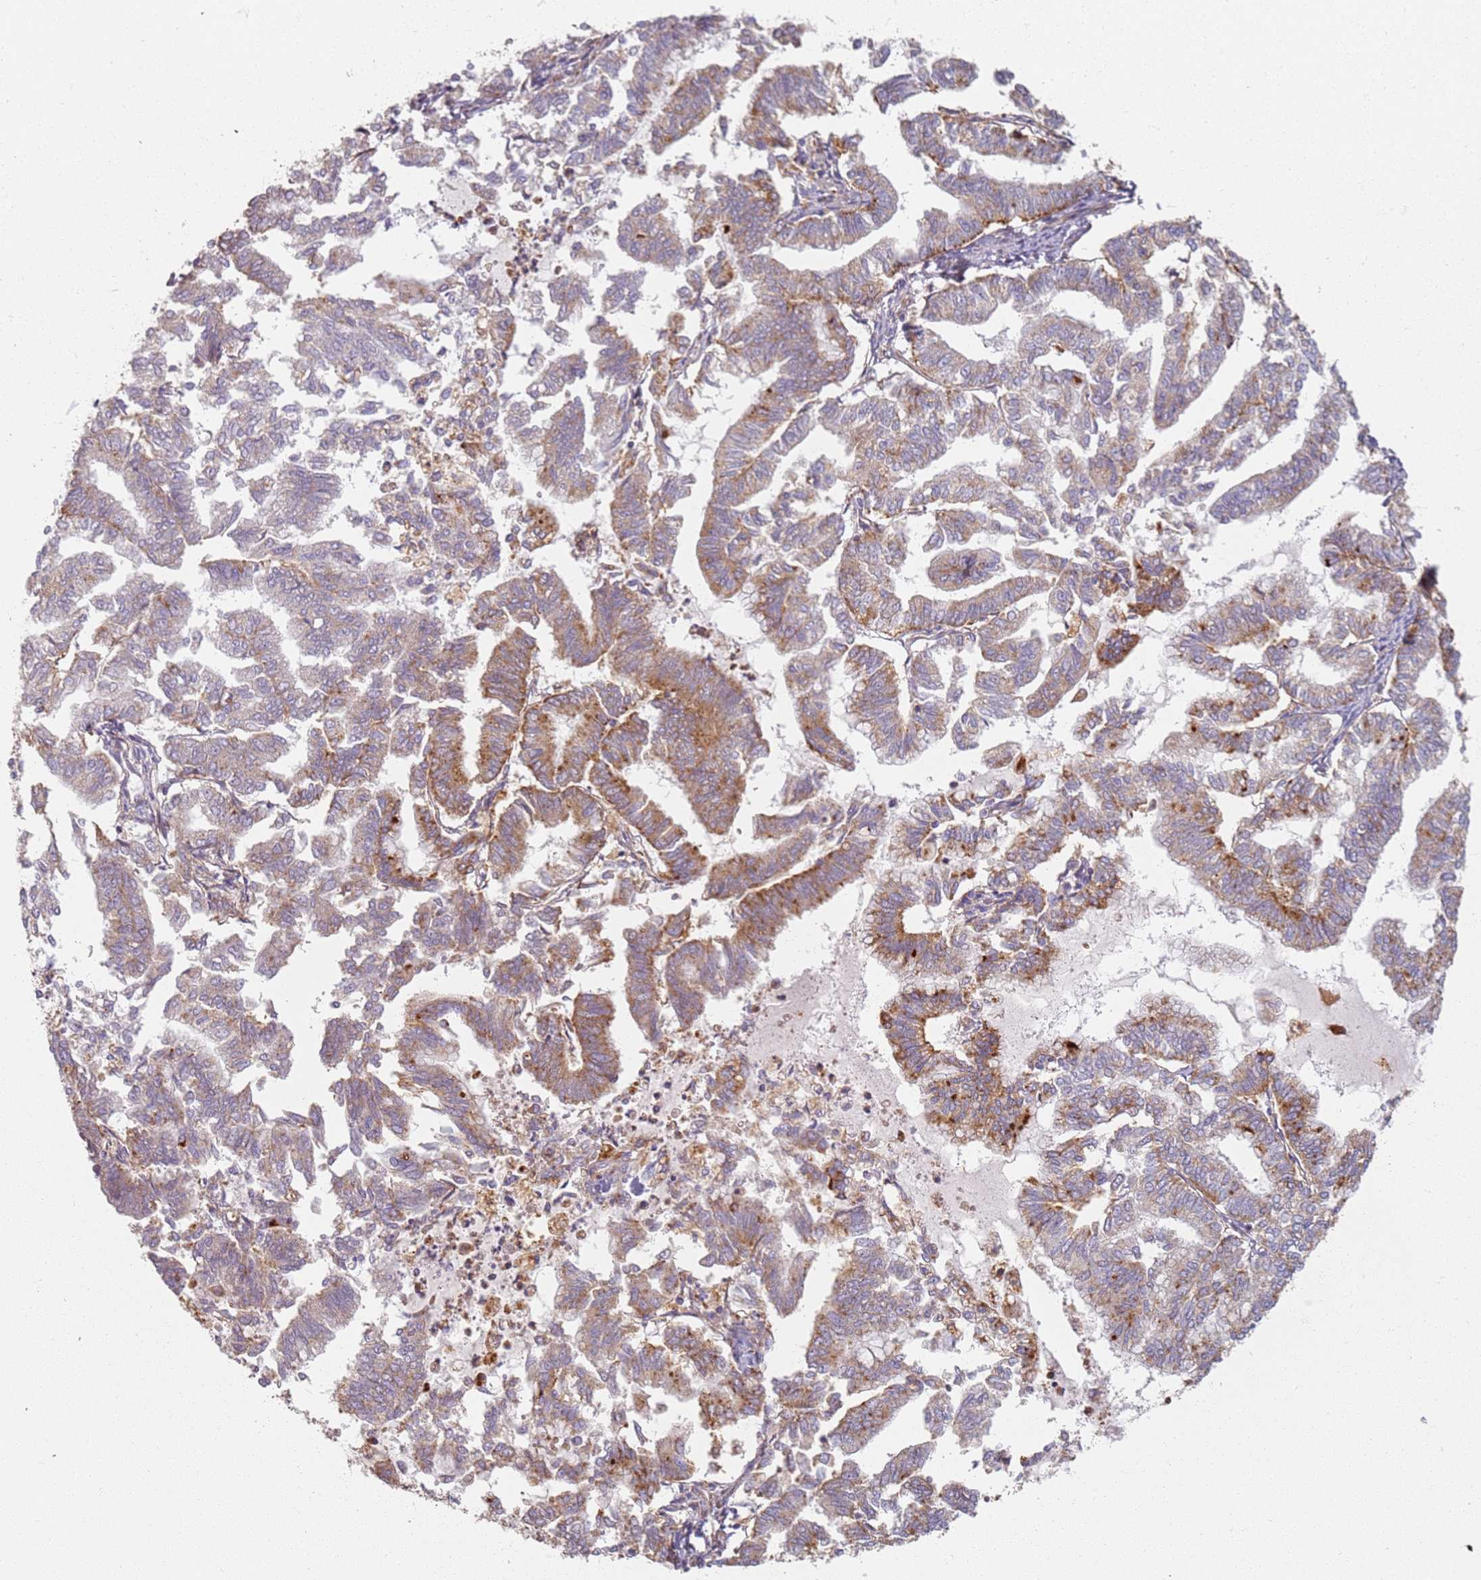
{"staining": {"intensity": "moderate", "quantity": "25%-75%", "location": "cytoplasmic/membranous"}, "tissue": "endometrial cancer", "cell_type": "Tumor cells", "image_type": "cancer", "snomed": [{"axis": "morphology", "description": "Adenocarcinoma, NOS"}, {"axis": "topography", "description": "Endometrium"}], "caption": "Tumor cells reveal medium levels of moderate cytoplasmic/membranous staining in about 25%-75% of cells in adenocarcinoma (endometrial).", "gene": "PROKR2", "patient": {"sex": "female", "age": 79}}